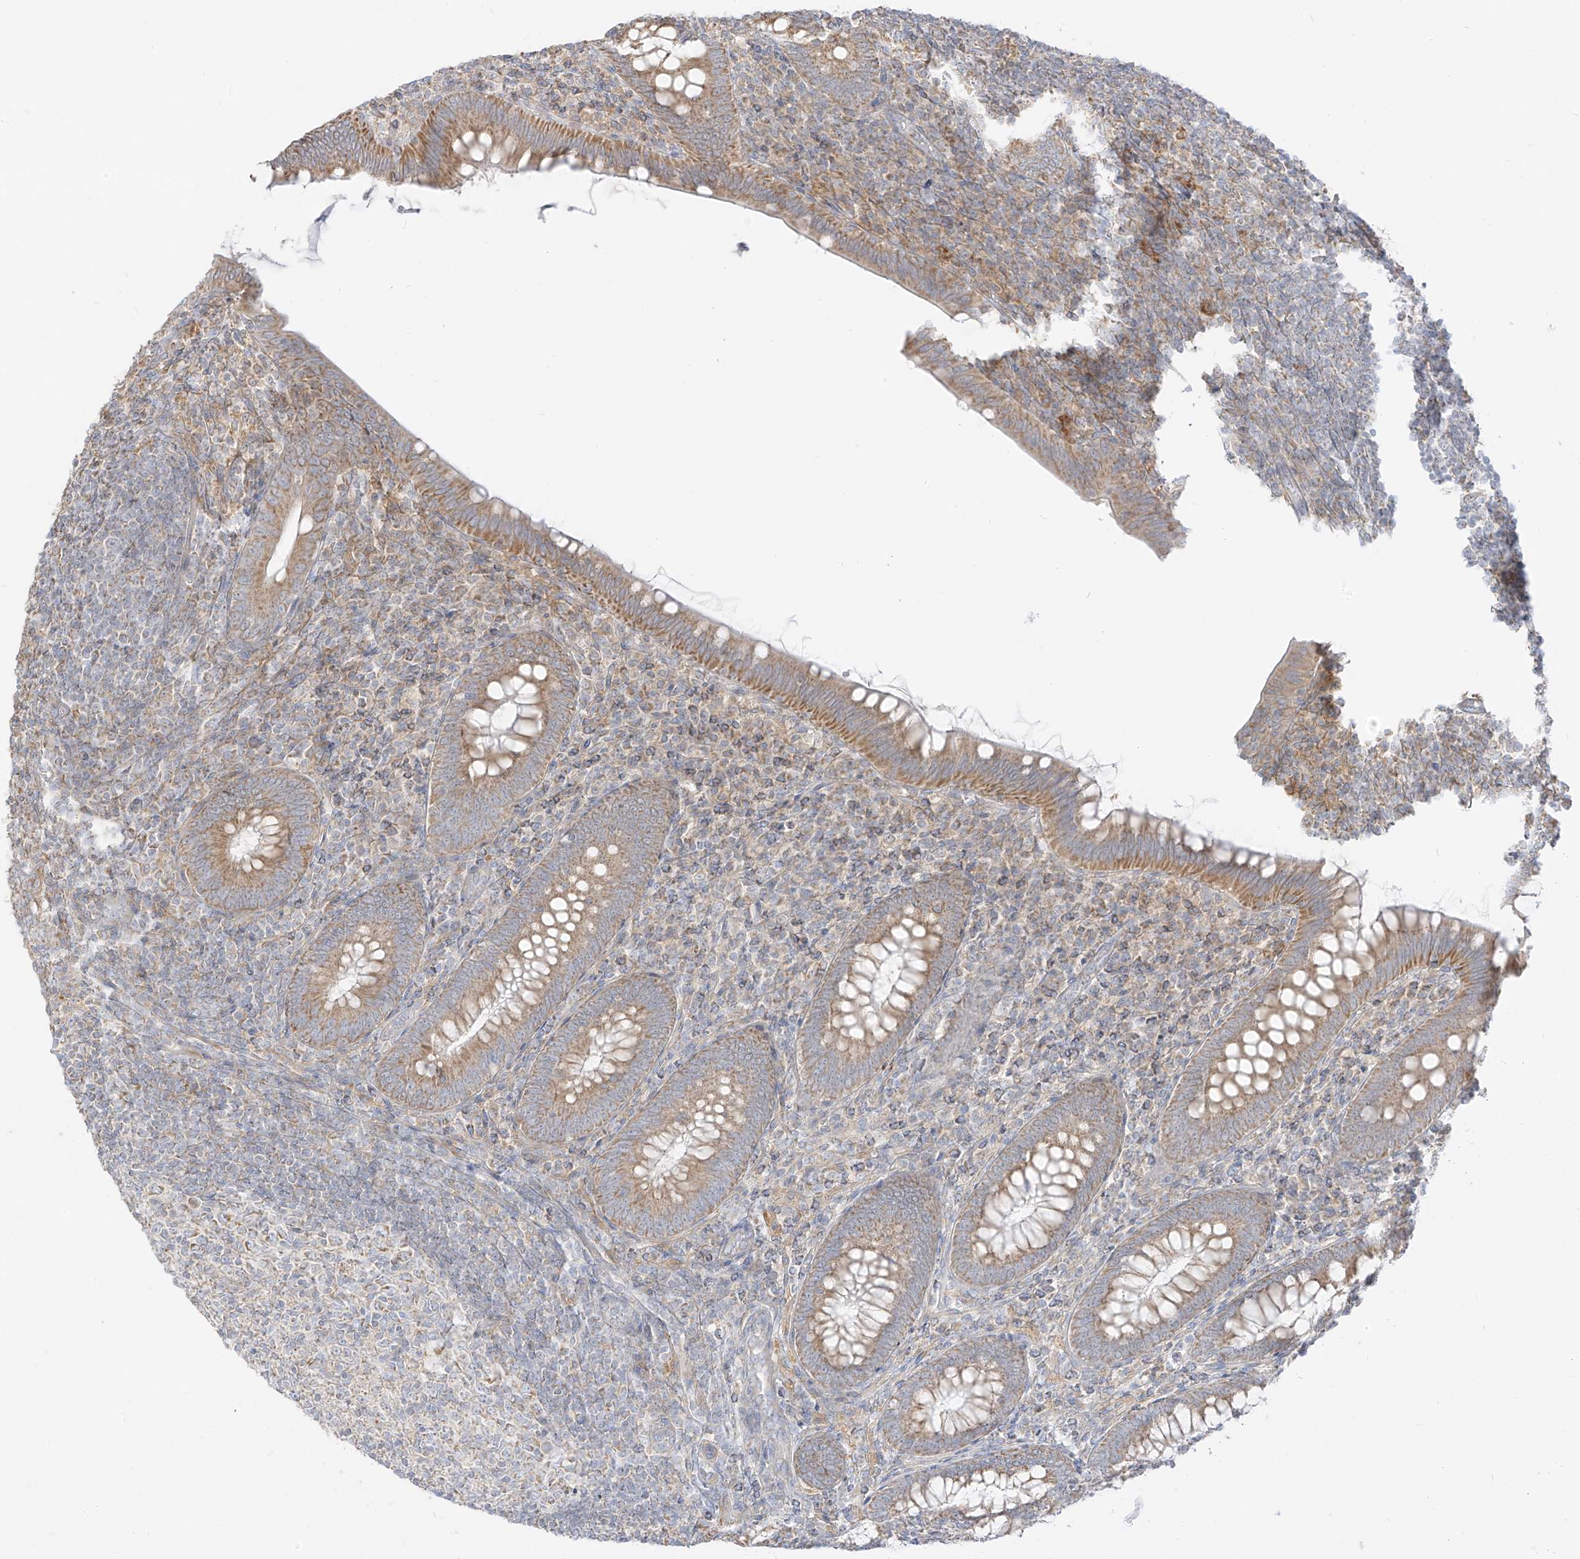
{"staining": {"intensity": "moderate", "quantity": ">75%", "location": "cytoplasmic/membranous"}, "tissue": "appendix", "cell_type": "Glandular cells", "image_type": "normal", "snomed": [{"axis": "morphology", "description": "Normal tissue, NOS"}, {"axis": "topography", "description": "Appendix"}], "caption": "Immunohistochemical staining of normal human appendix exhibits moderate cytoplasmic/membranous protein staining in approximately >75% of glandular cells.", "gene": "ZIM3", "patient": {"sex": "male", "age": 14}}